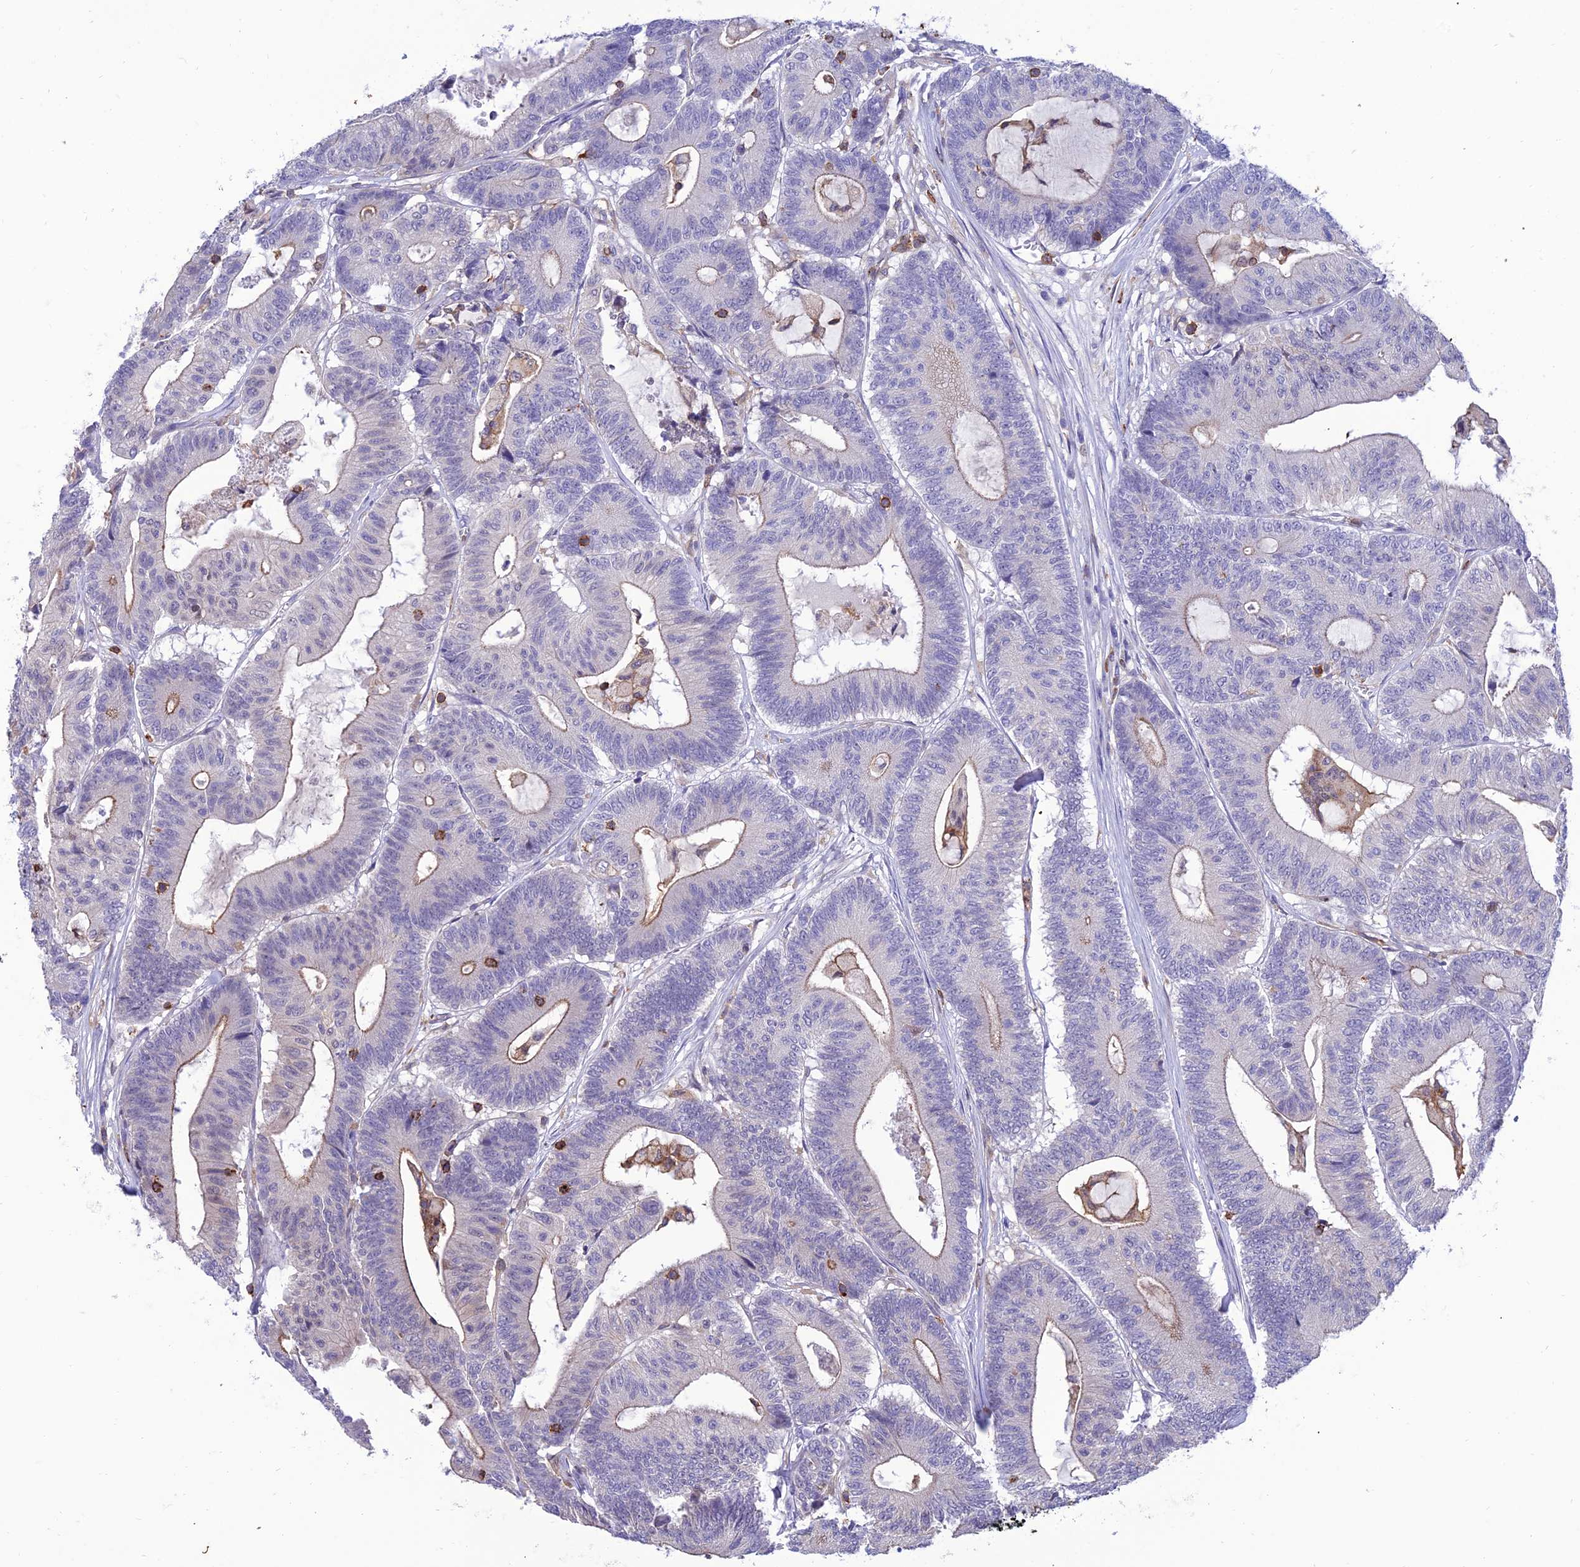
{"staining": {"intensity": "weak", "quantity": "<25%", "location": "cytoplasmic/membranous"}, "tissue": "colorectal cancer", "cell_type": "Tumor cells", "image_type": "cancer", "snomed": [{"axis": "morphology", "description": "Adenocarcinoma, NOS"}, {"axis": "topography", "description": "Colon"}], "caption": "Immunohistochemistry (IHC) histopathology image of human colorectal cancer stained for a protein (brown), which displays no staining in tumor cells.", "gene": "FAM76A", "patient": {"sex": "female", "age": 84}}